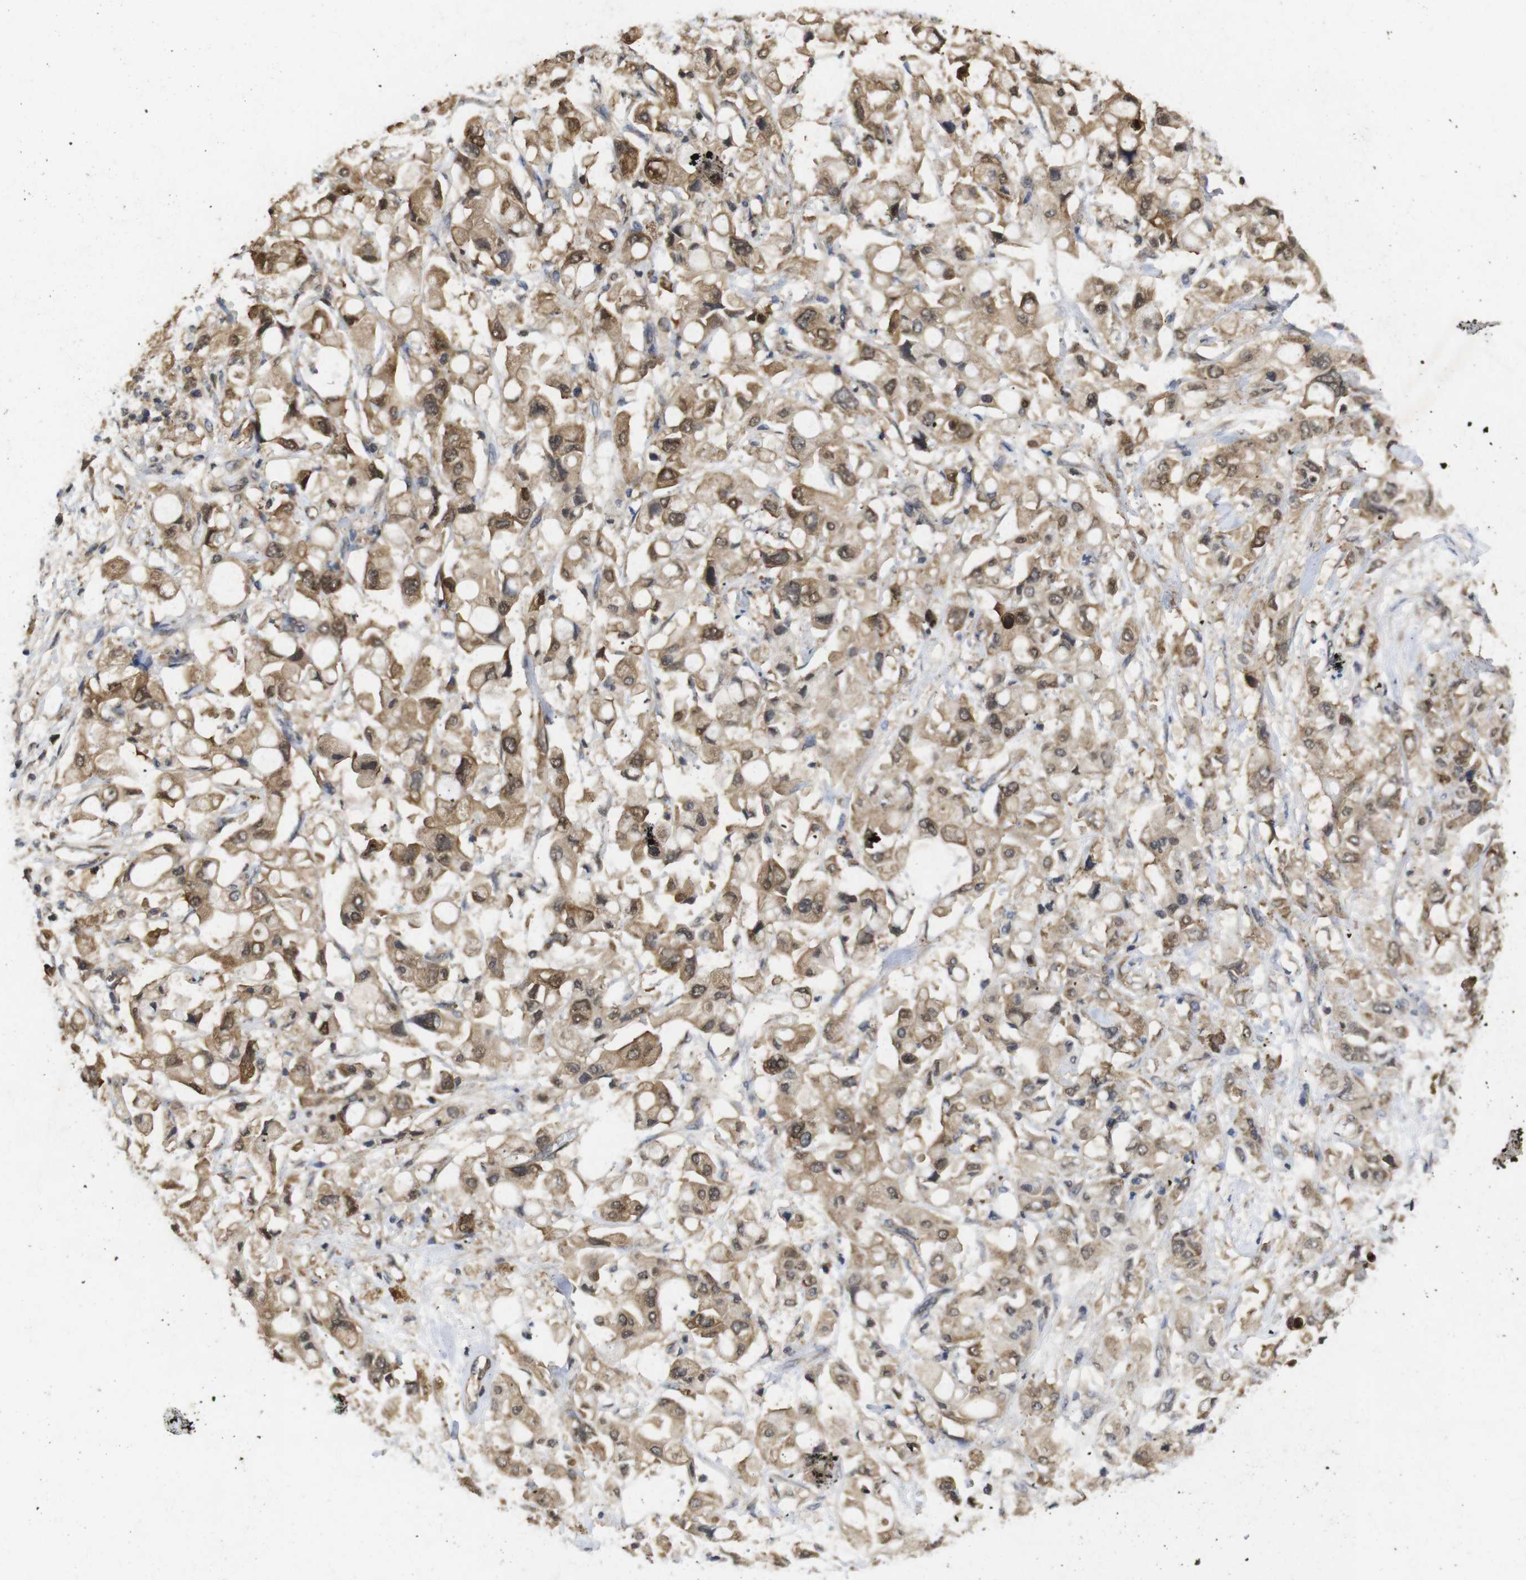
{"staining": {"intensity": "moderate", "quantity": ">75%", "location": "cytoplasmic/membranous,nuclear"}, "tissue": "pancreatic cancer", "cell_type": "Tumor cells", "image_type": "cancer", "snomed": [{"axis": "morphology", "description": "Adenocarcinoma, NOS"}, {"axis": "topography", "description": "Pancreas"}], "caption": "Tumor cells demonstrate medium levels of moderate cytoplasmic/membranous and nuclear staining in approximately >75% of cells in adenocarcinoma (pancreatic).", "gene": "SUMO3", "patient": {"sex": "female", "age": 56}}